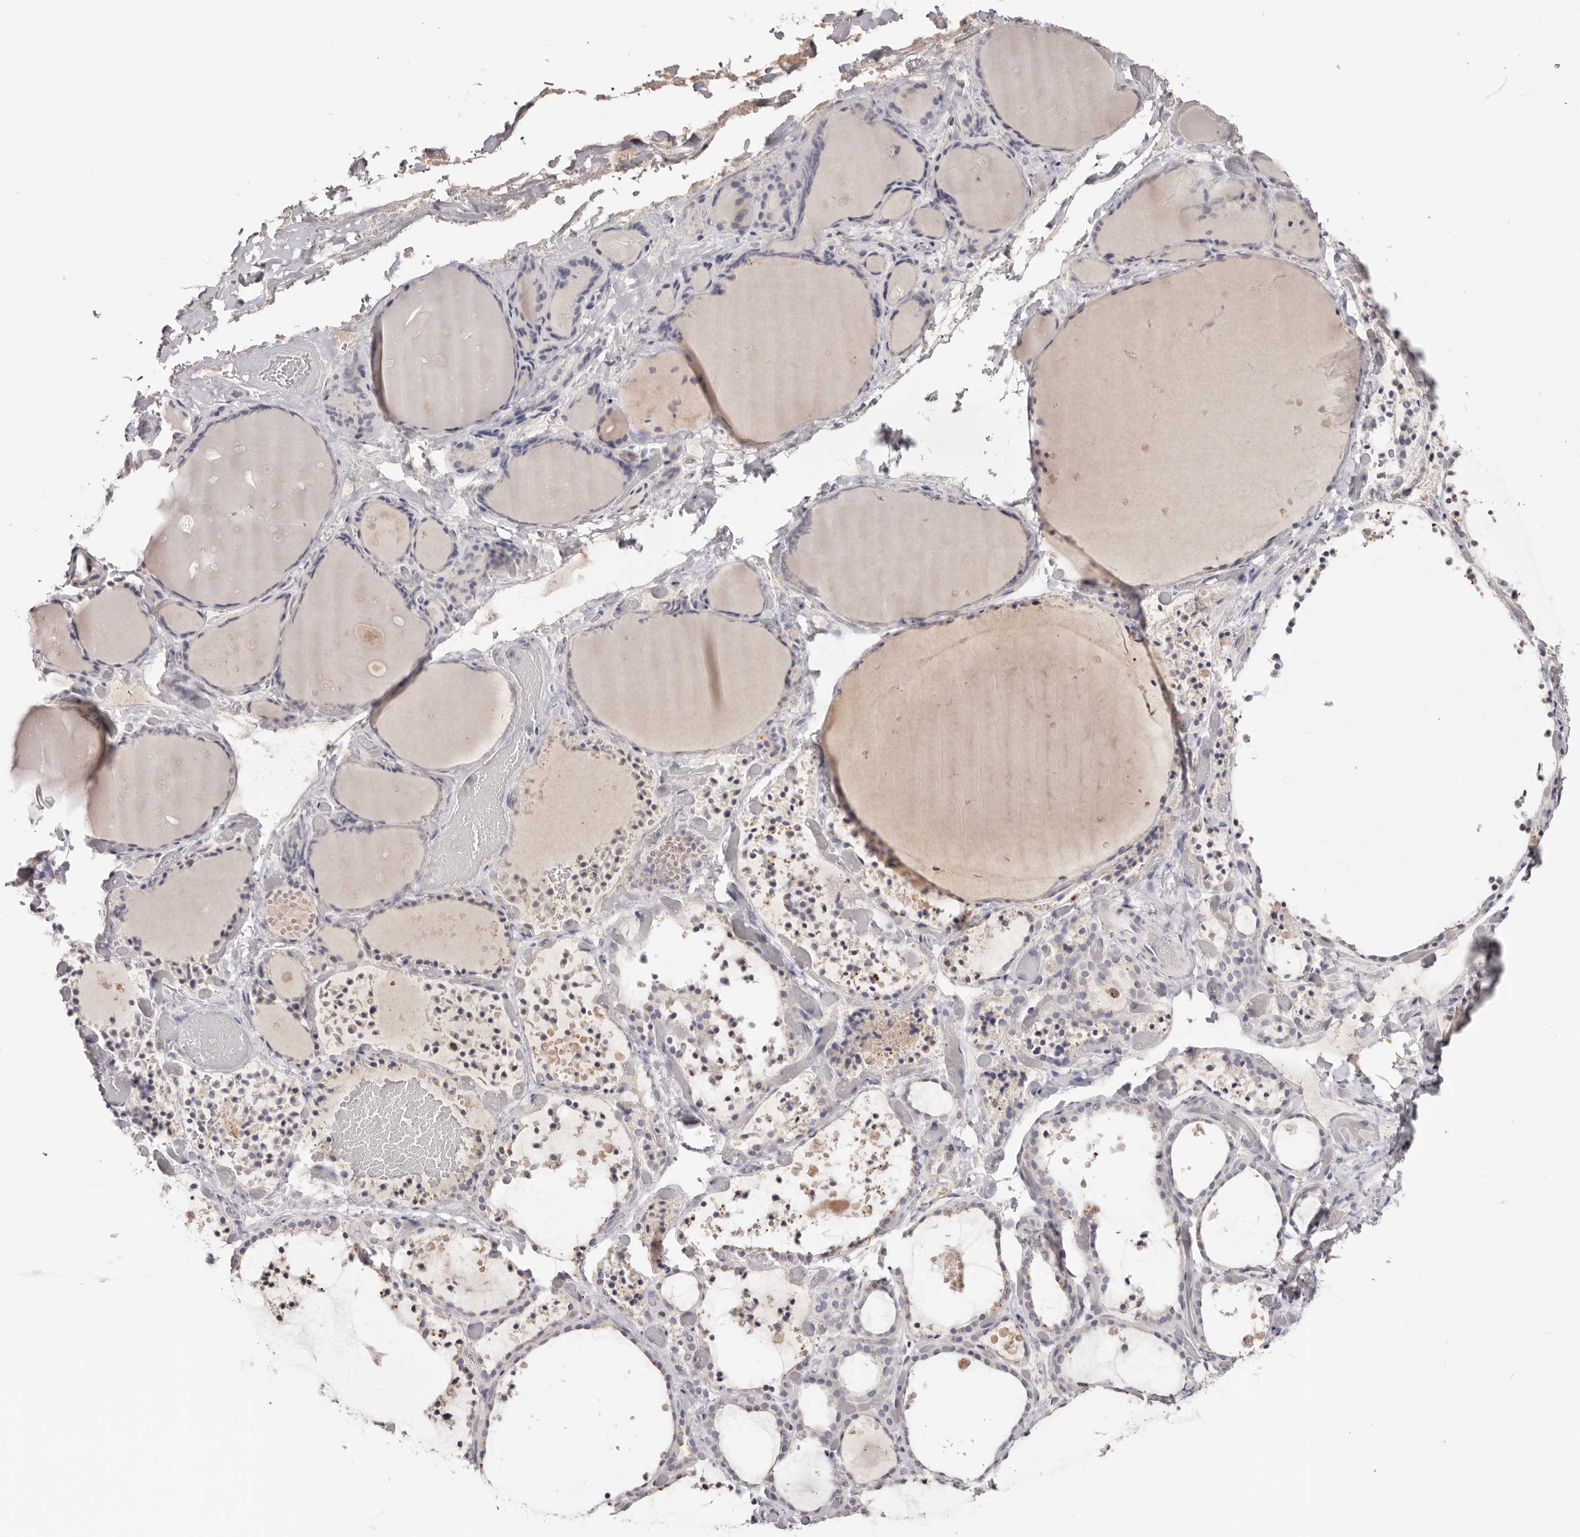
{"staining": {"intensity": "weak", "quantity": "<25%", "location": "cytoplasmic/membranous"}, "tissue": "thyroid gland", "cell_type": "Glandular cells", "image_type": "normal", "snomed": [{"axis": "morphology", "description": "Normal tissue, NOS"}, {"axis": "topography", "description": "Thyroid gland"}], "caption": "An image of thyroid gland stained for a protein reveals no brown staining in glandular cells. Brightfield microscopy of IHC stained with DAB (3,3'-diaminobenzidine) (brown) and hematoxylin (blue), captured at high magnification.", "gene": "CCDC190", "patient": {"sex": "female", "age": 44}}